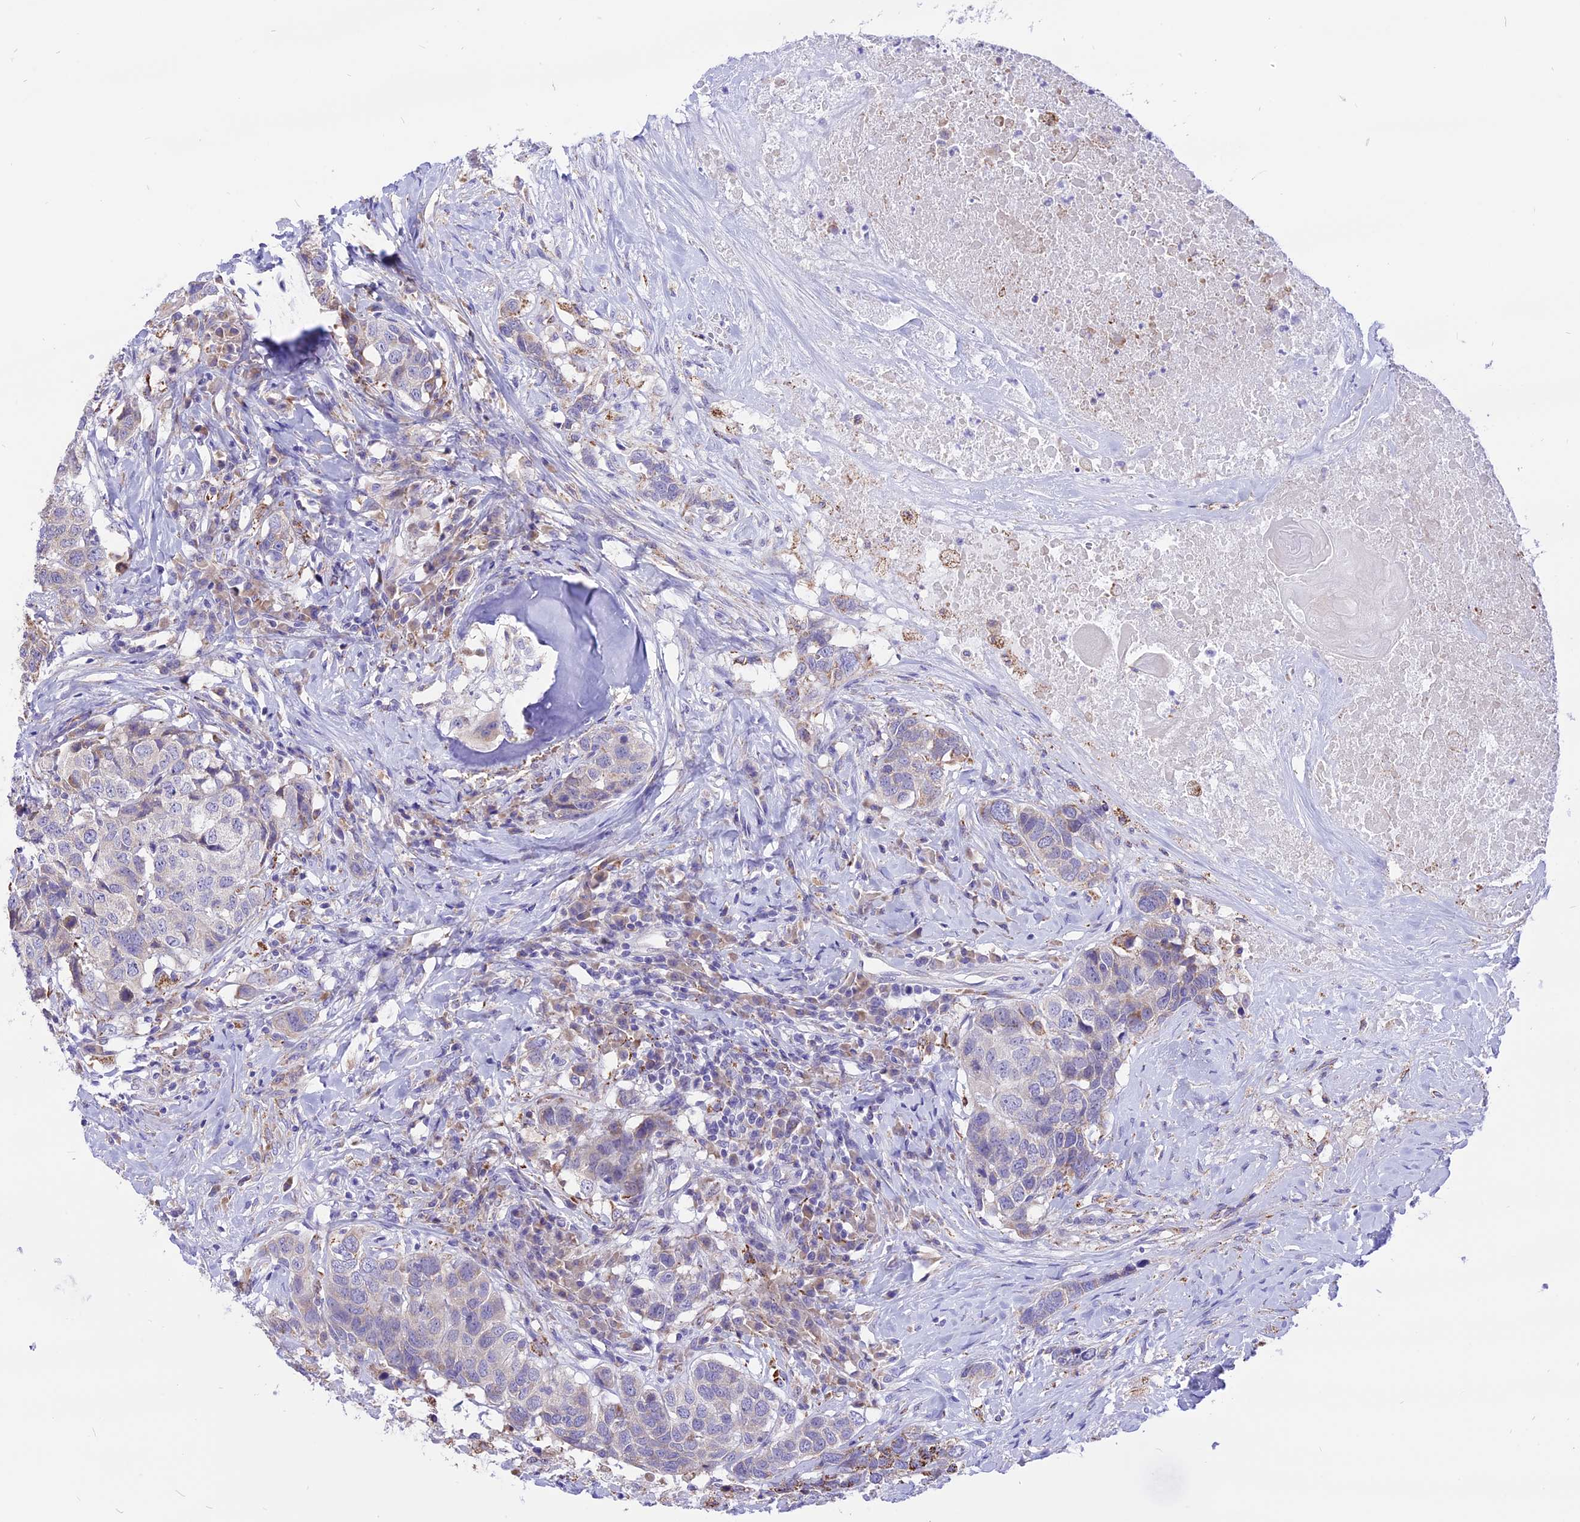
{"staining": {"intensity": "weak", "quantity": "<25%", "location": "cytoplasmic/membranous"}, "tissue": "head and neck cancer", "cell_type": "Tumor cells", "image_type": "cancer", "snomed": [{"axis": "morphology", "description": "Squamous cell carcinoma, NOS"}, {"axis": "topography", "description": "Head-Neck"}], "caption": "Histopathology image shows no protein expression in tumor cells of head and neck cancer tissue.", "gene": "ARMCX6", "patient": {"sex": "male", "age": 66}}